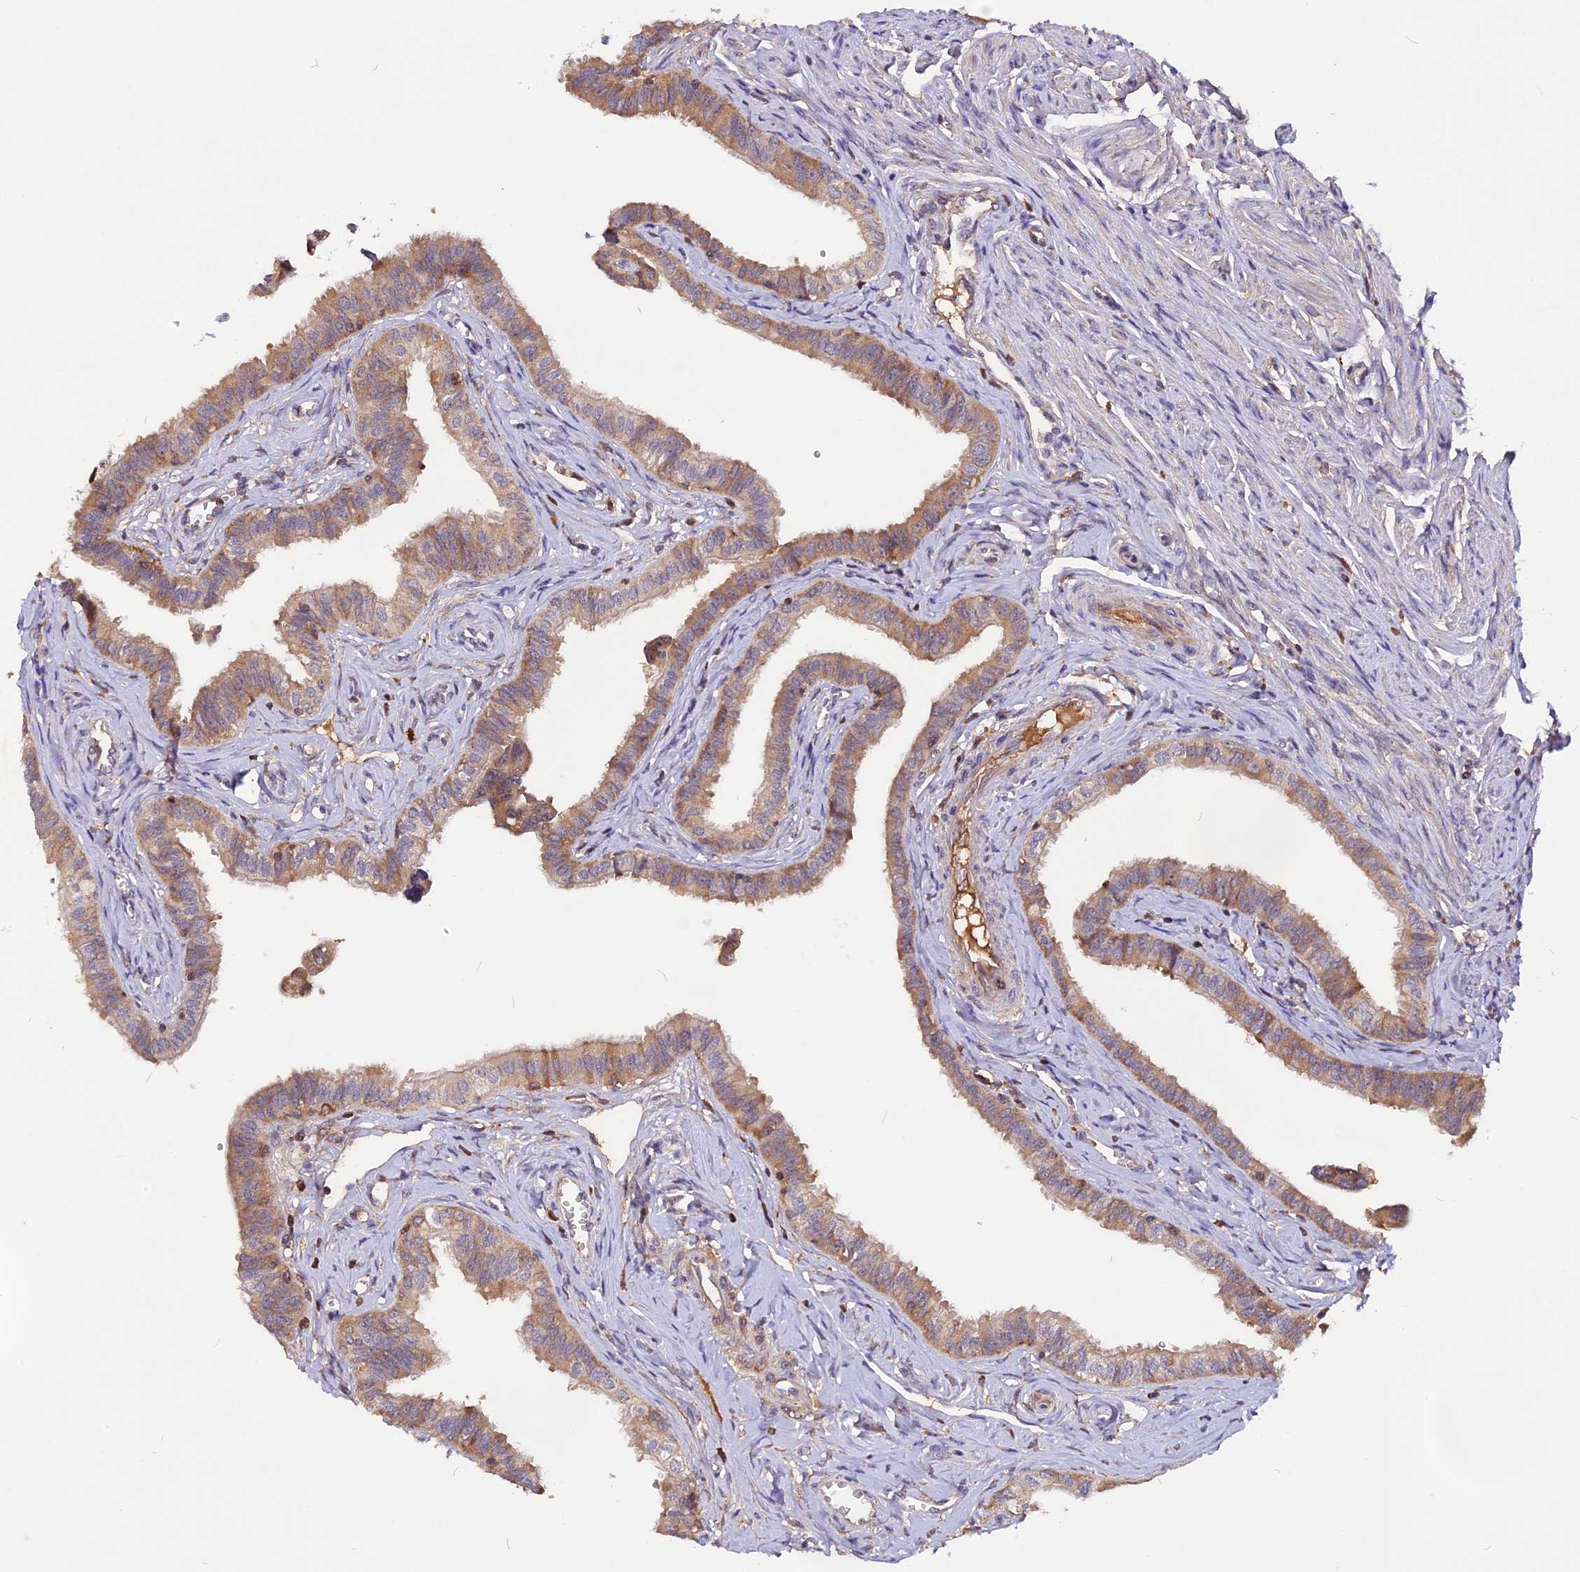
{"staining": {"intensity": "moderate", "quantity": "25%-75%", "location": "cytoplasmic/membranous"}, "tissue": "fallopian tube", "cell_type": "Glandular cells", "image_type": "normal", "snomed": [{"axis": "morphology", "description": "Normal tissue, NOS"}, {"axis": "morphology", "description": "Carcinoma, NOS"}, {"axis": "topography", "description": "Fallopian tube"}, {"axis": "topography", "description": "Ovary"}], "caption": "This is a photomicrograph of immunohistochemistry staining of normal fallopian tube, which shows moderate positivity in the cytoplasmic/membranous of glandular cells.", "gene": "MARK4", "patient": {"sex": "female", "age": 59}}